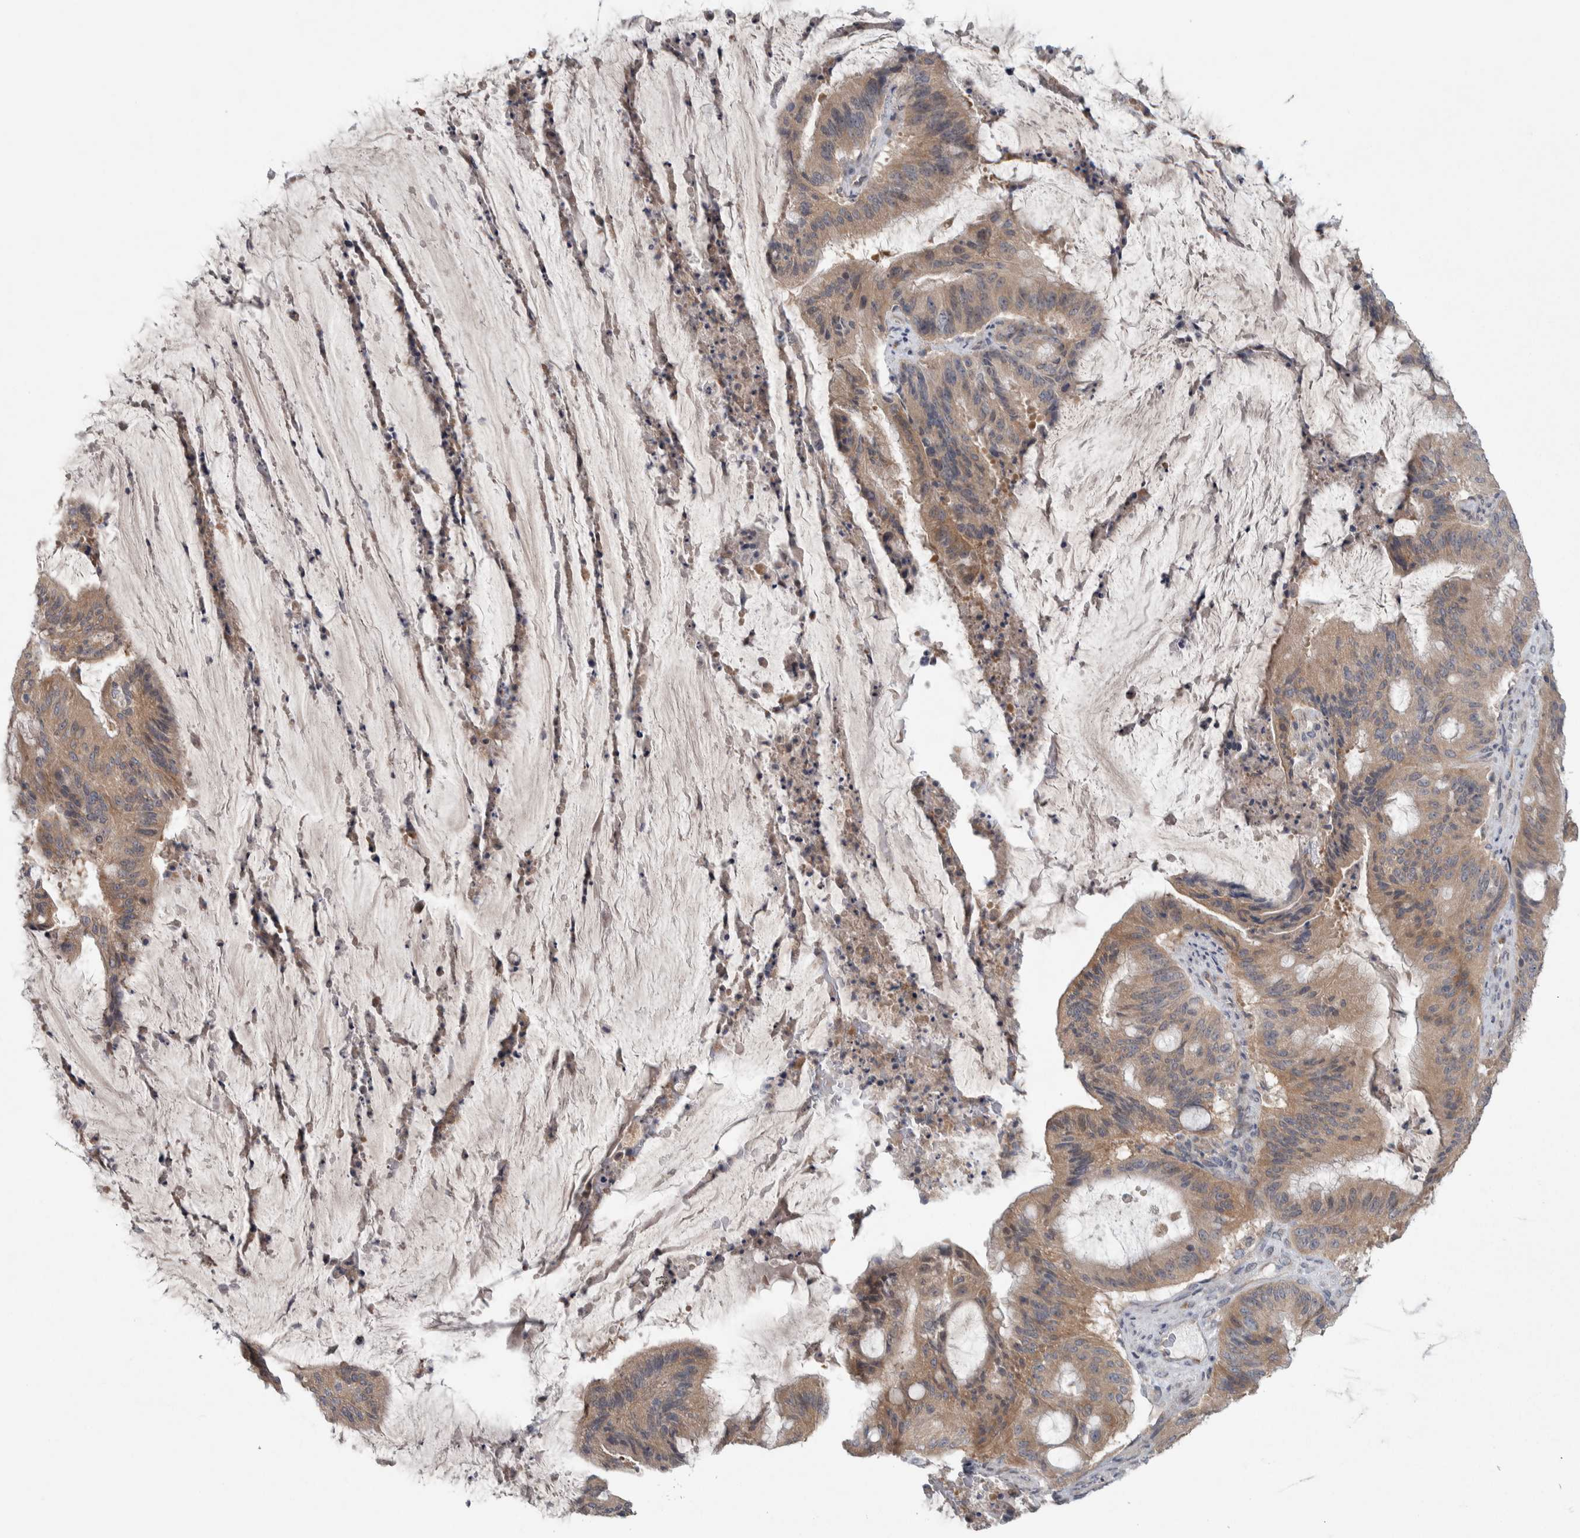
{"staining": {"intensity": "moderate", "quantity": ">75%", "location": "cytoplasmic/membranous"}, "tissue": "liver cancer", "cell_type": "Tumor cells", "image_type": "cancer", "snomed": [{"axis": "morphology", "description": "Normal tissue, NOS"}, {"axis": "morphology", "description": "Cholangiocarcinoma"}, {"axis": "topography", "description": "Liver"}, {"axis": "topography", "description": "Peripheral nerve tissue"}], "caption": "Protein staining by IHC shows moderate cytoplasmic/membranous expression in approximately >75% of tumor cells in liver cancer. The staining was performed using DAB (3,3'-diaminobenzidine) to visualize the protein expression in brown, while the nuclei were stained in blue with hematoxylin (Magnification: 20x).", "gene": "SRP68", "patient": {"sex": "female", "age": 73}}